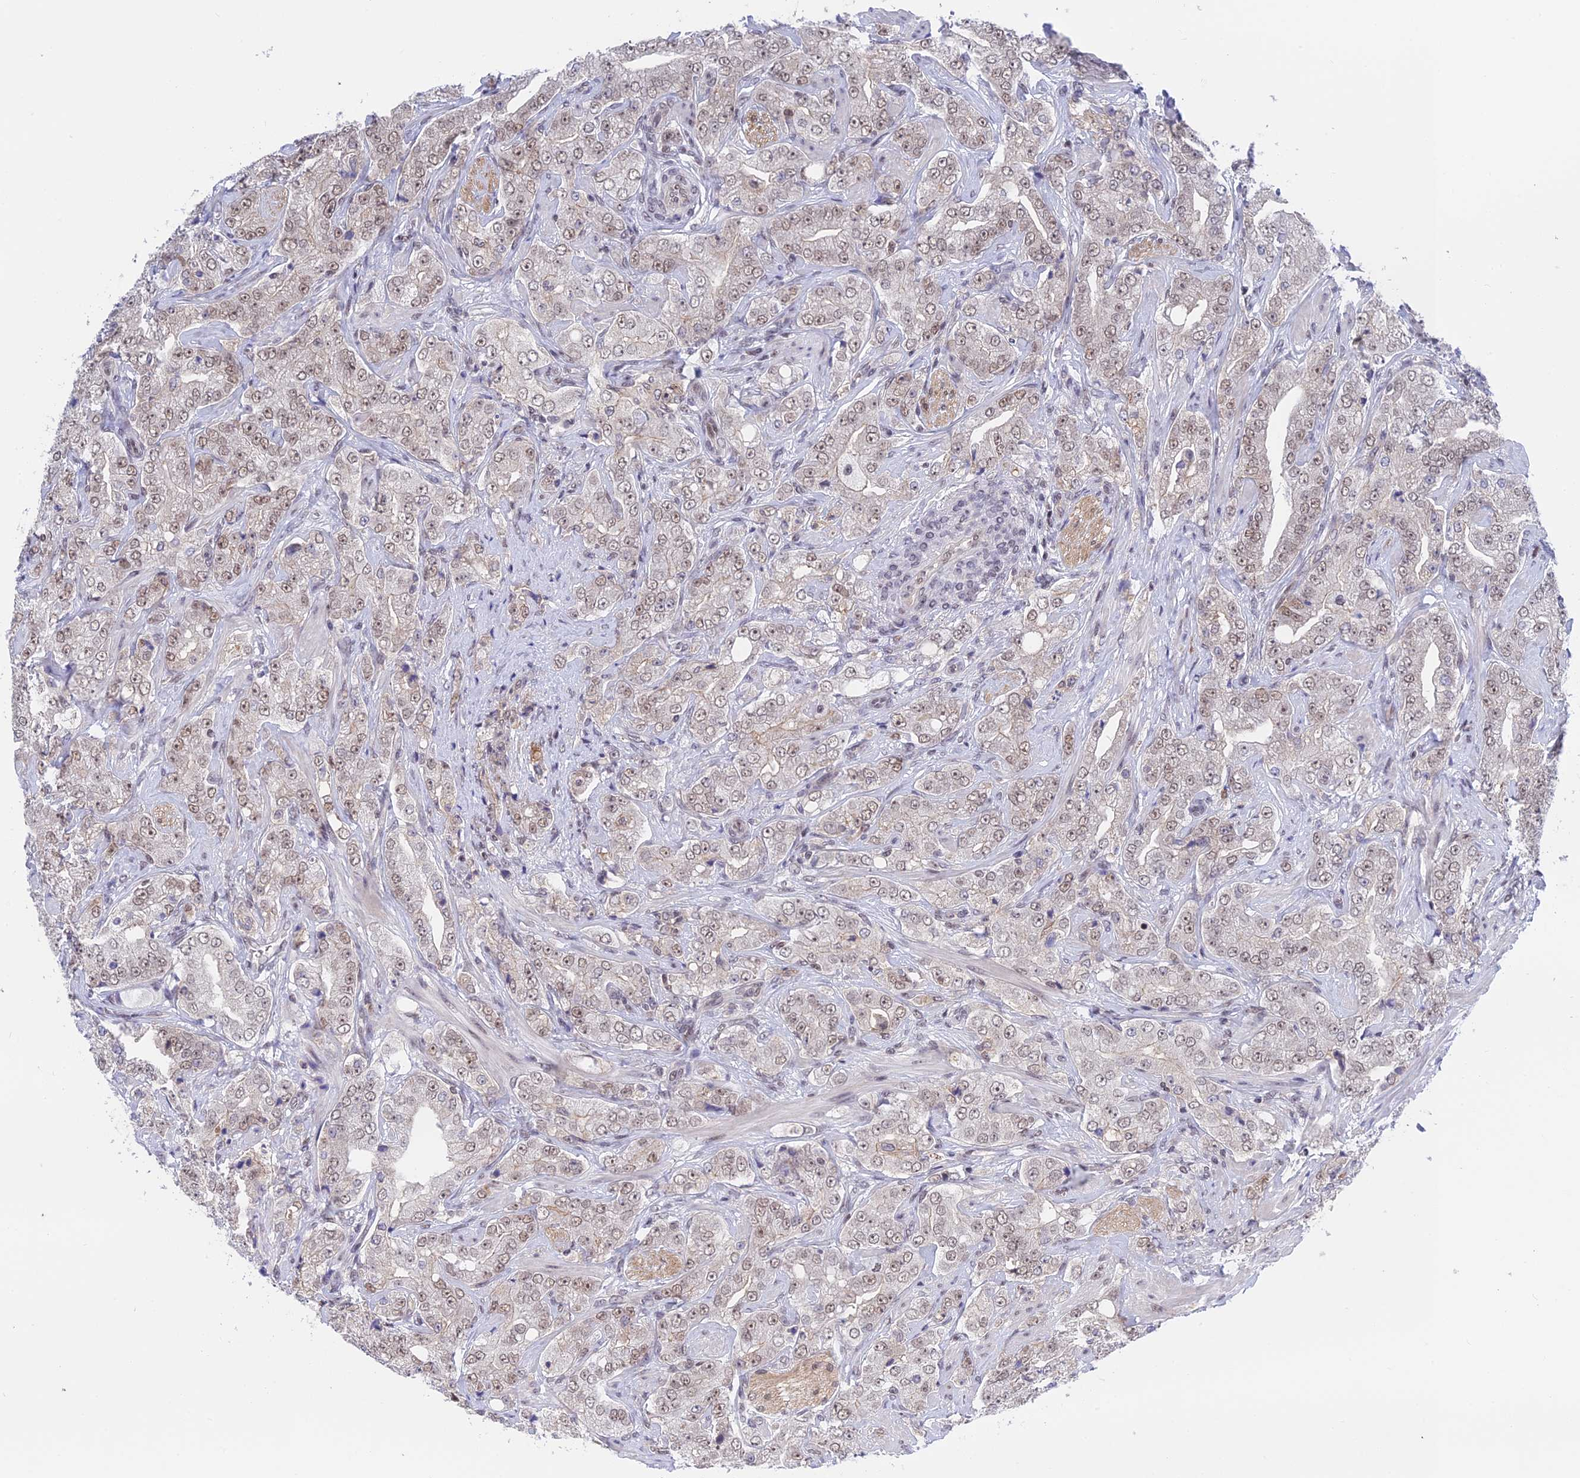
{"staining": {"intensity": "moderate", "quantity": "25%-75%", "location": "nuclear"}, "tissue": "prostate cancer", "cell_type": "Tumor cells", "image_type": "cancer", "snomed": [{"axis": "morphology", "description": "Adenocarcinoma, Low grade"}, {"axis": "topography", "description": "Prostate"}], "caption": "Prostate cancer stained for a protein (brown) shows moderate nuclear positive staining in about 25%-75% of tumor cells.", "gene": "TCEA1", "patient": {"sex": "male", "age": 67}}